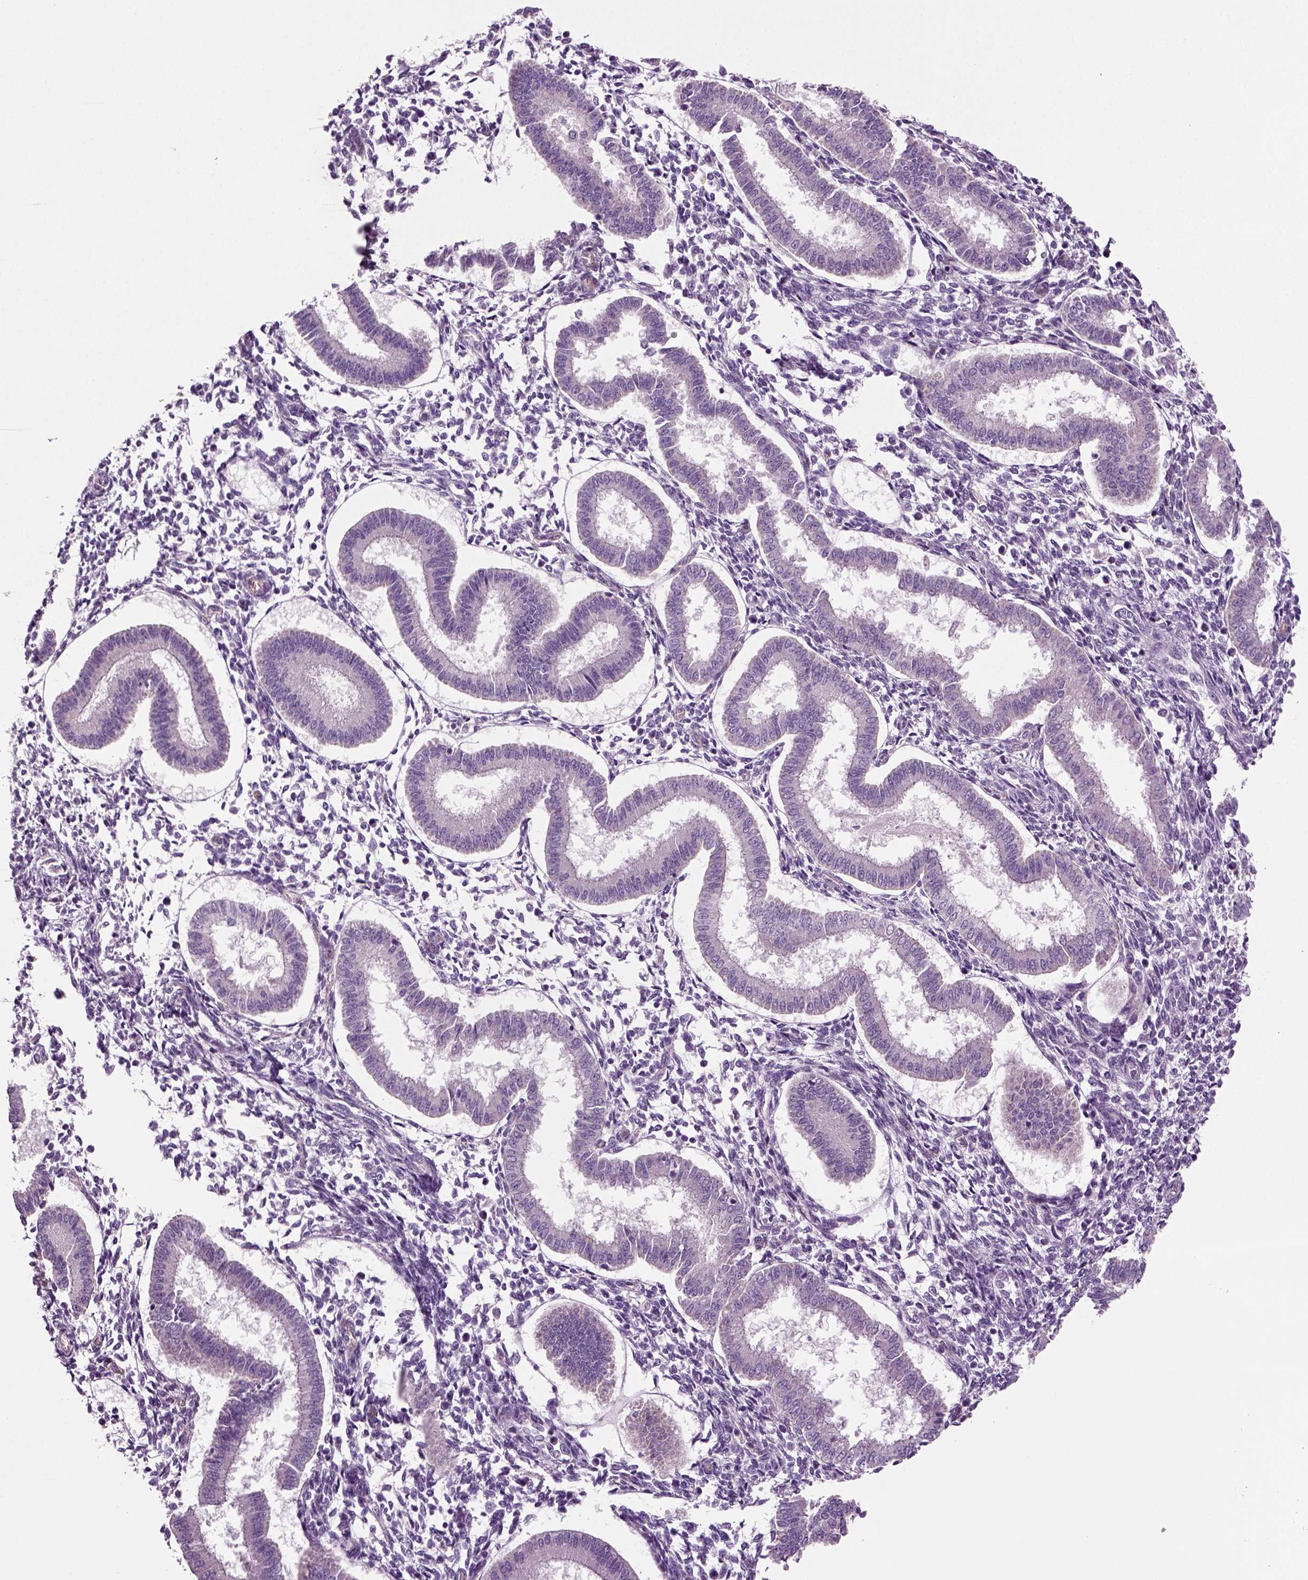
{"staining": {"intensity": "negative", "quantity": "none", "location": "none"}, "tissue": "endometrium", "cell_type": "Cells in endometrial stroma", "image_type": "normal", "snomed": [{"axis": "morphology", "description": "Normal tissue, NOS"}, {"axis": "topography", "description": "Endometrium"}], "caption": "IHC image of benign endometrium: endometrium stained with DAB displays no significant protein expression in cells in endometrial stroma.", "gene": "COL9A2", "patient": {"sex": "female", "age": 43}}